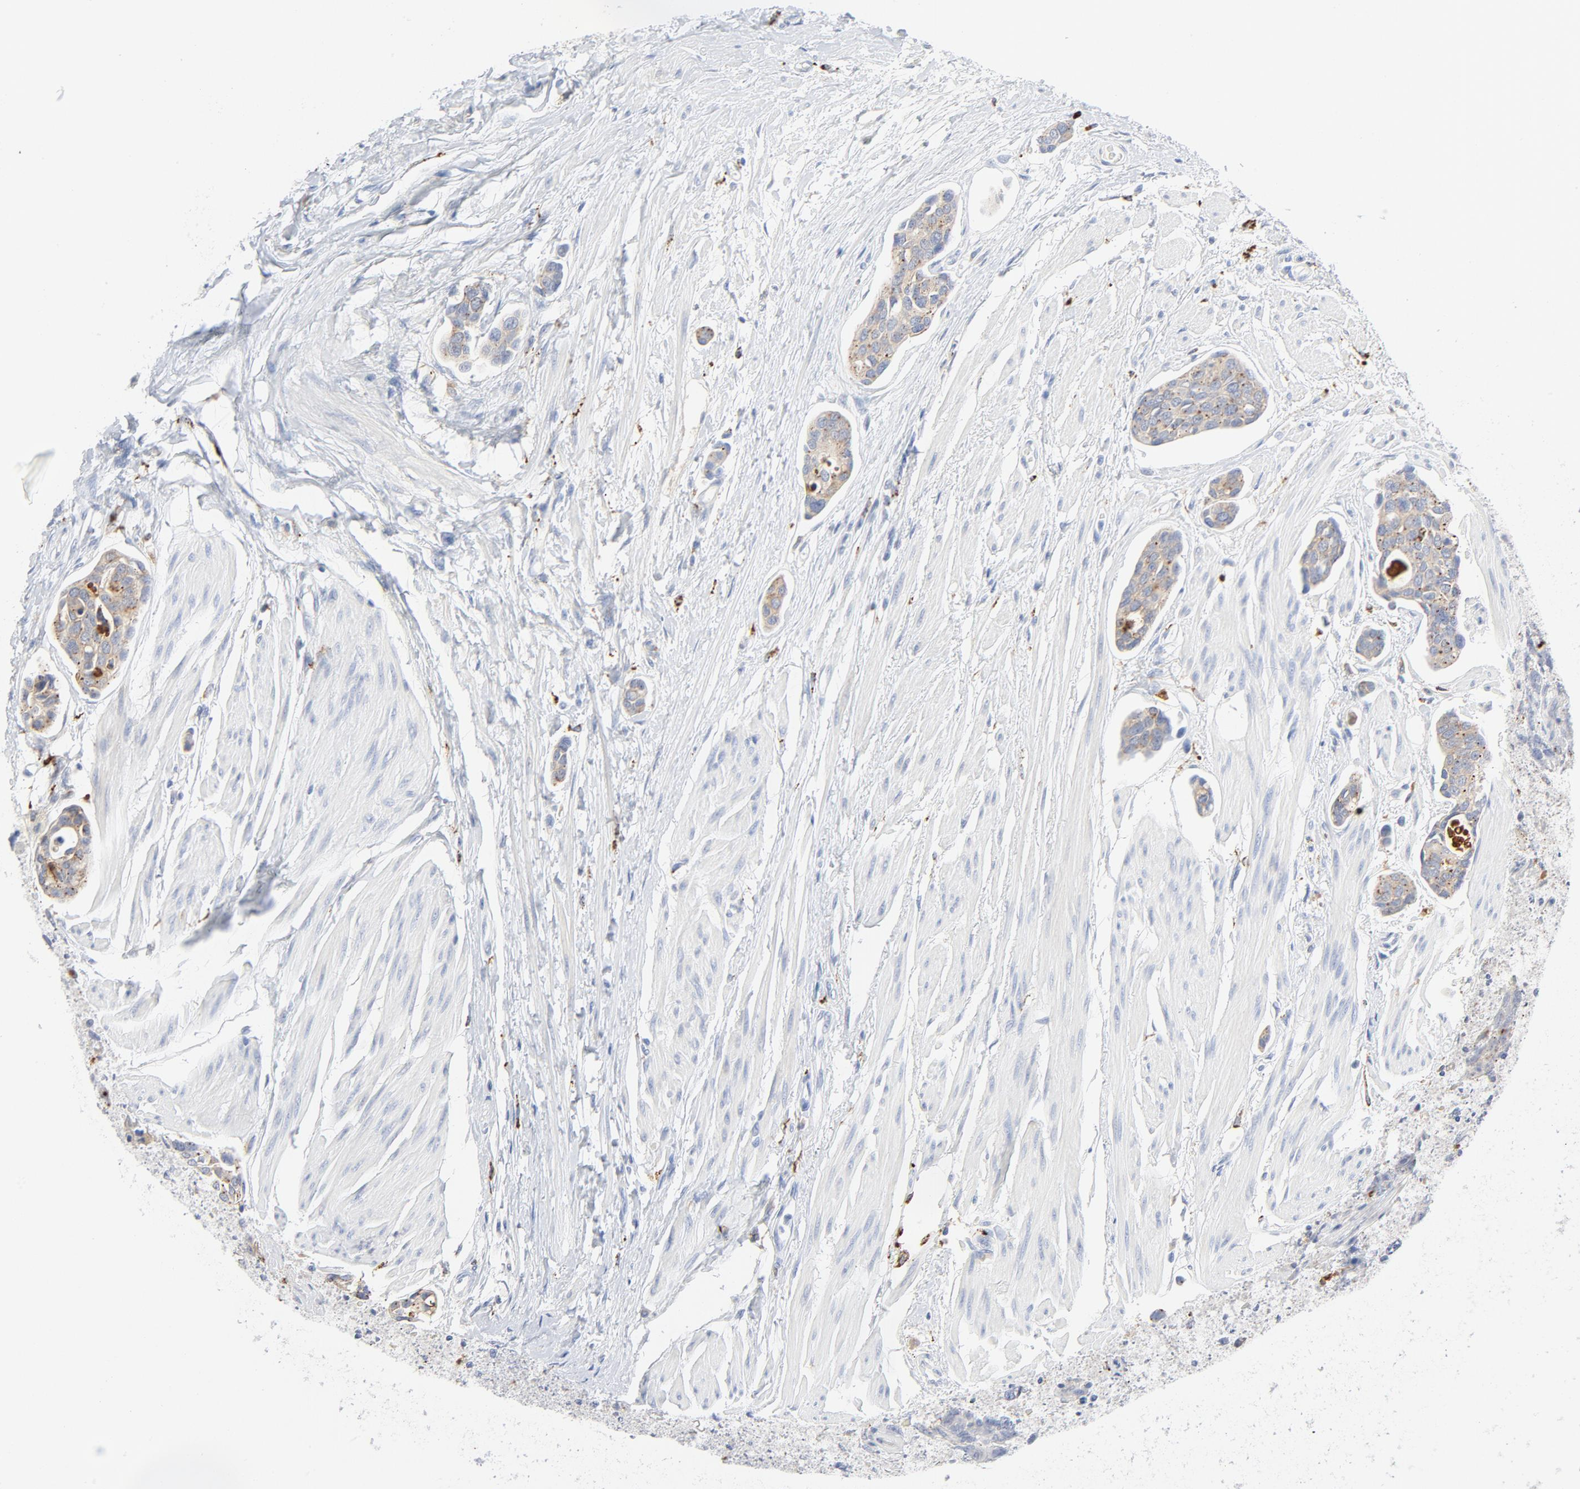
{"staining": {"intensity": "moderate", "quantity": "25%-75%", "location": "cytoplasmic/membranous"}, "tissue": "urothelial cancer", "cell_type": "Tumor cells", "image_type": "cancer", "snomed": [{"axis": "morphology", "description": "Urothelial carcinoma, High grade"}, {"axis": "topography", "description": "Urinary bladder"}], "caption": "Urothelial carcinoma (high-grade) stained with DAB IHC demonstrates medium levels of moderate cytoplasmic/membranous expression in approximately 25%-75% of tumor cells. The staining is performed using DAB brown chromogen to label protein expression. The nuclei are counter-stained blue using hematoxylin.", "gene": "MAGEB17", "patient": {"sex": "male", "age": 78}}